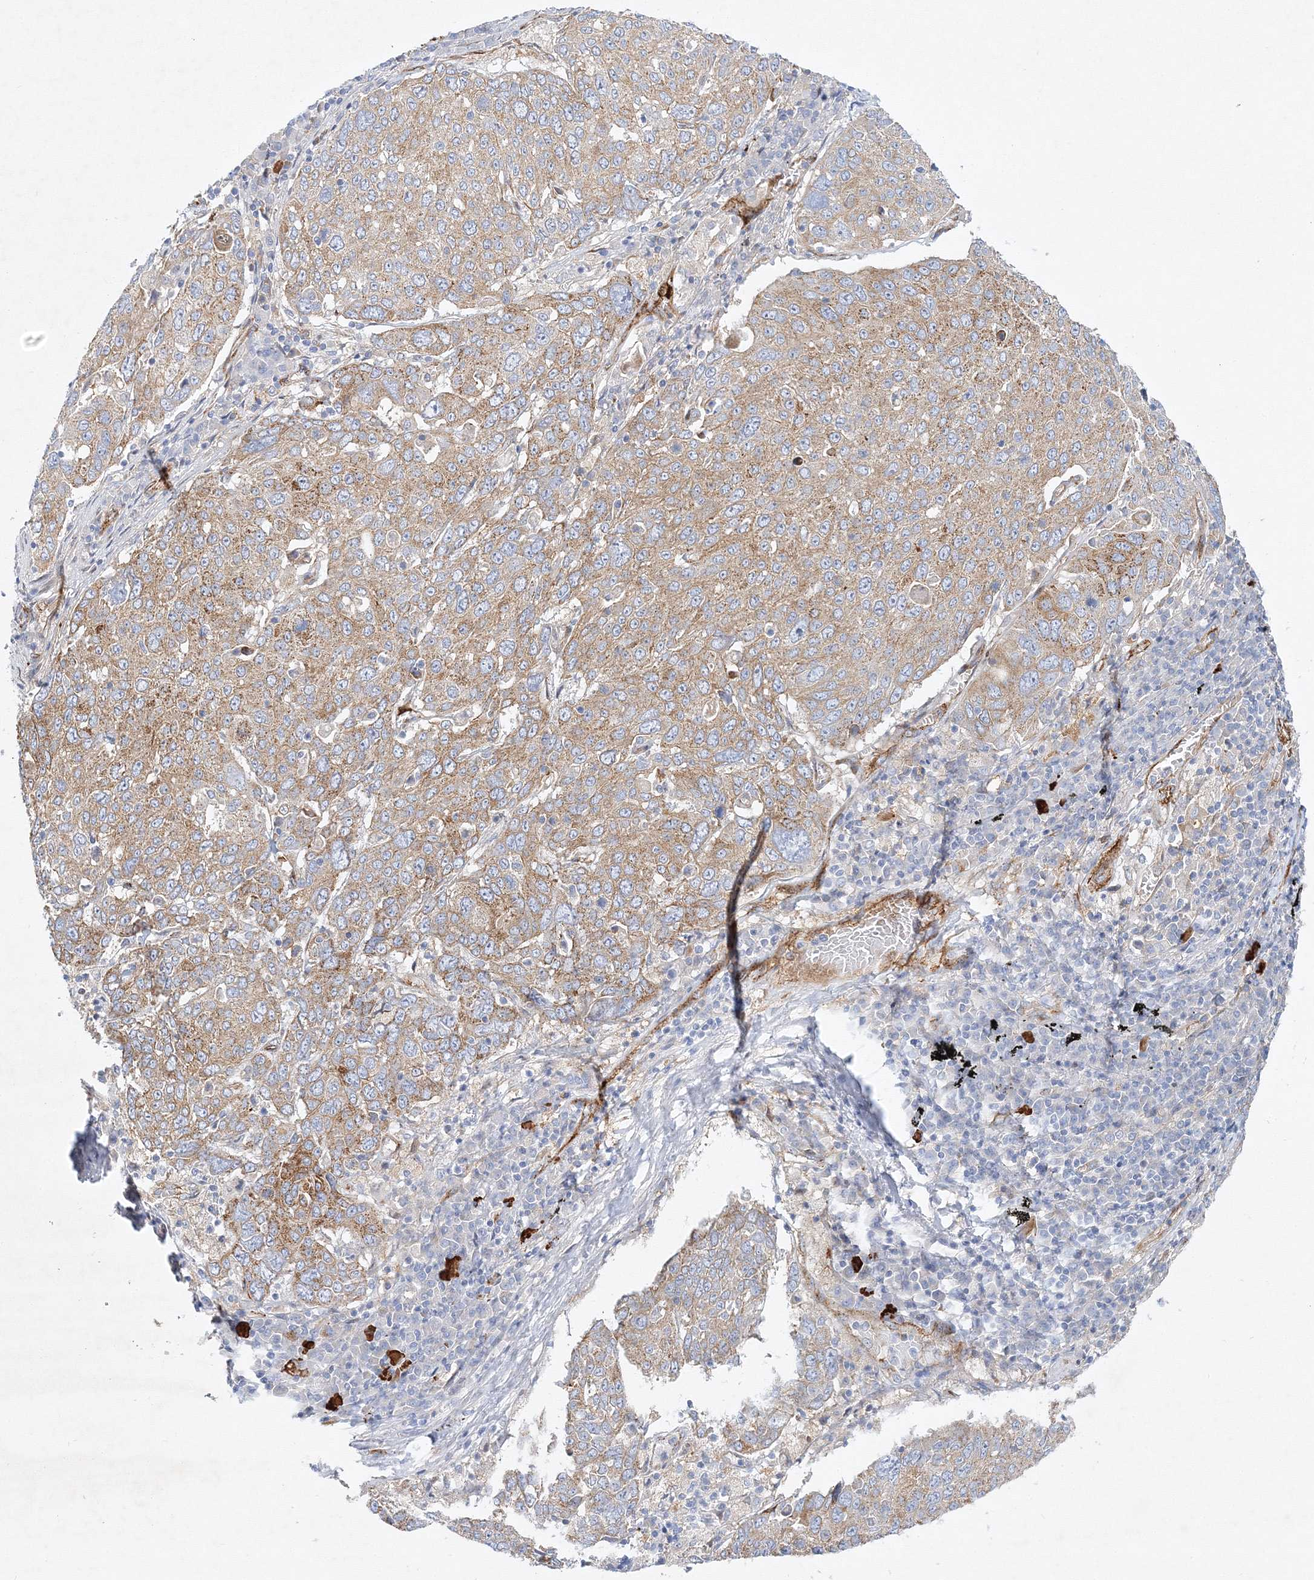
{"staining": {"intensity": "weak", "quantity": ">75%", "location": "cytoplasmic/membranous"}, "tissue": "lung cancer", "cell_type": "Tumor cells", "image_type": "cancer", "snomed": [{"axis": "morphology", "description": "Squamous cell carcinoma, NOS"}, {"axis": "topography", "description": "Lung"}], "caption": "DAB immunohistochemical staining of human lung cancer exhibits weak cytoplasmic/membranous protein positivity in approximately >75% of tumor cells.", "gene": "ZFYVE16", "patient": {"sex": "male", "age": 65}}